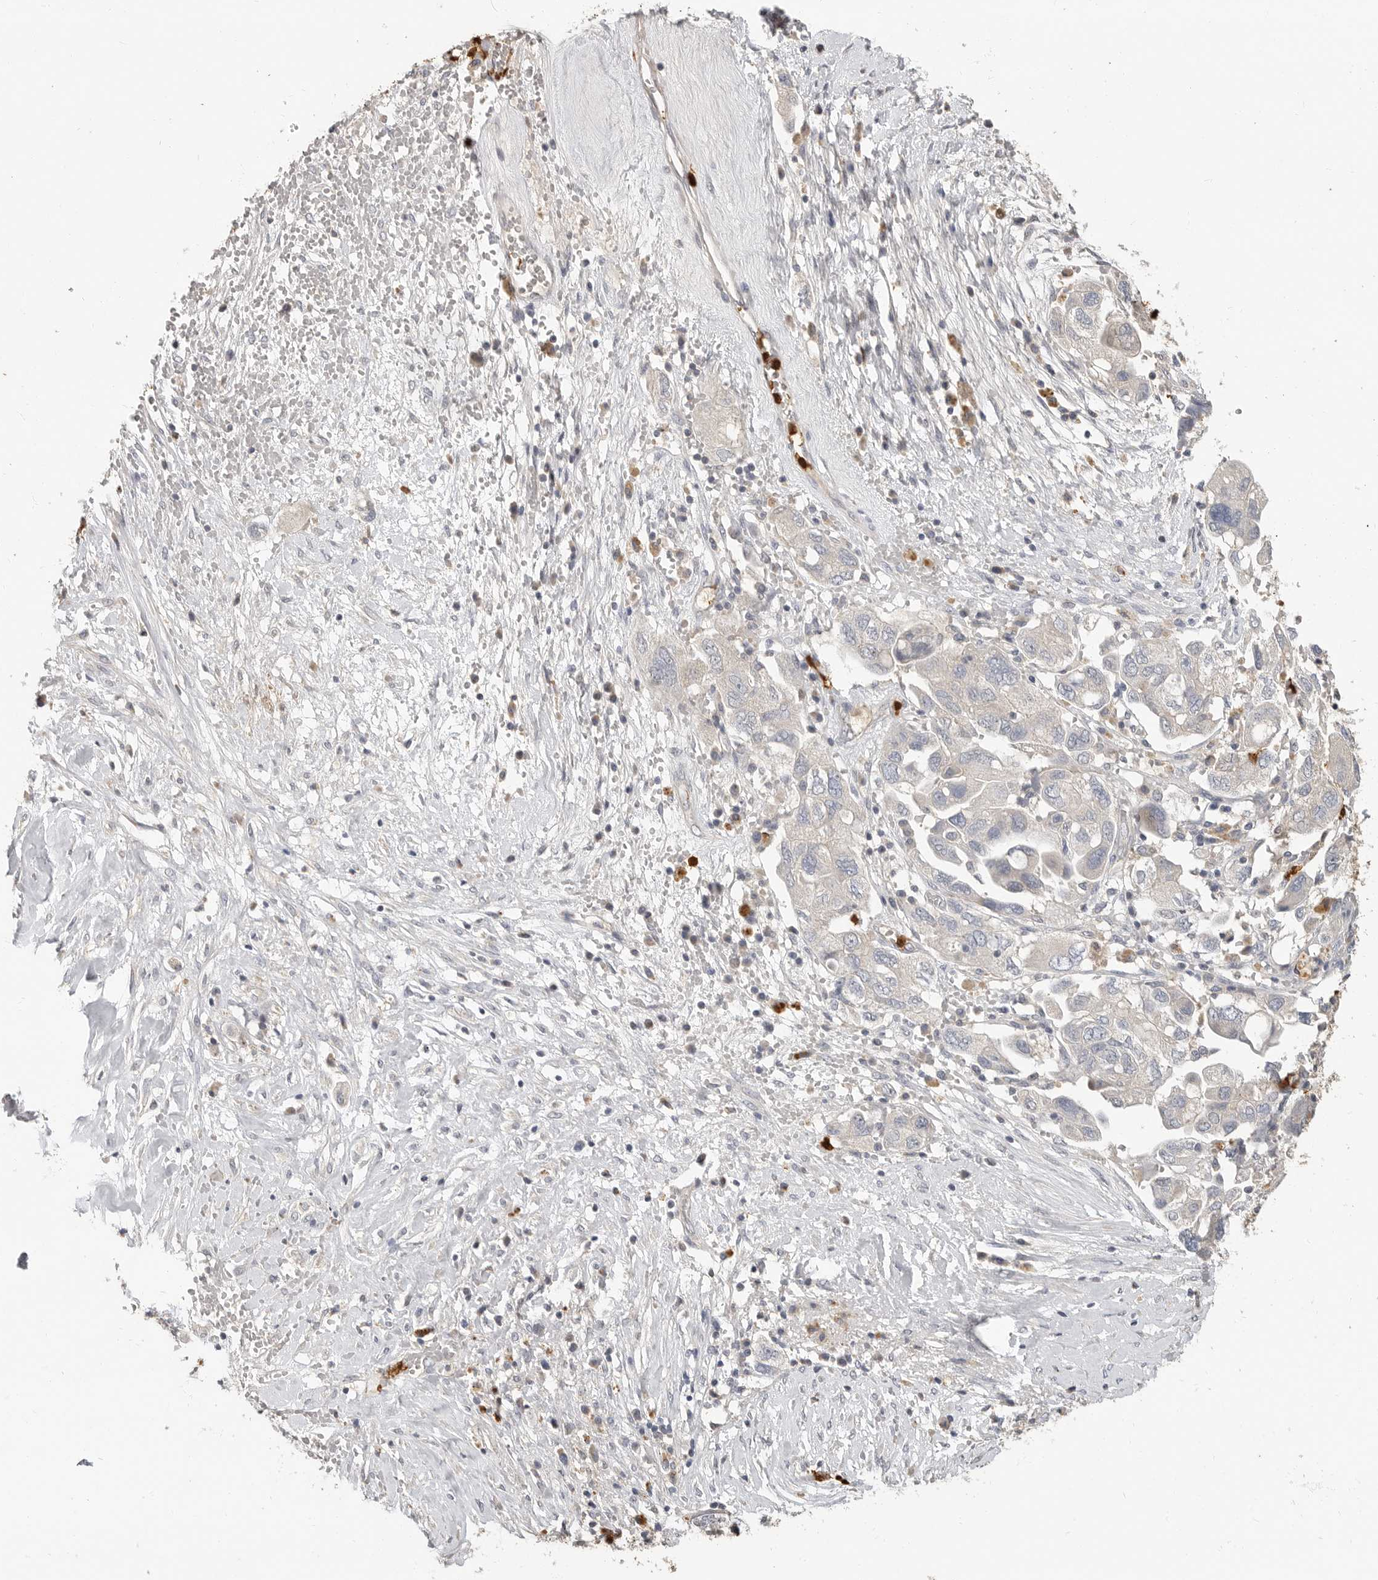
{"staining": {"intensity": "negative", "quantity": "none", "location": "none"}, "tissue": "ovarian cancer", "cell_type": "Tumor cells", "image_type": "cancer", "snomed": [{"axis": "morphology", "description": "Carcinoma, NOS"}, {"axis": "morphology", "description": "Cystadenocarcinoma, serous, NOS"}, {"axis": "topography", "description": "Ovary"}], "caption": "High power microscopy micrograph of an immunohistochemistry (IHC) histopathology image of ovarian cancer, revealing no significant positivity in tumor cells. (DAB immunohistochemistry visualized using brightfield microscopy, high magnification).", "gene": "LTBR", "patient": {"sex": "female", "age": 69}}